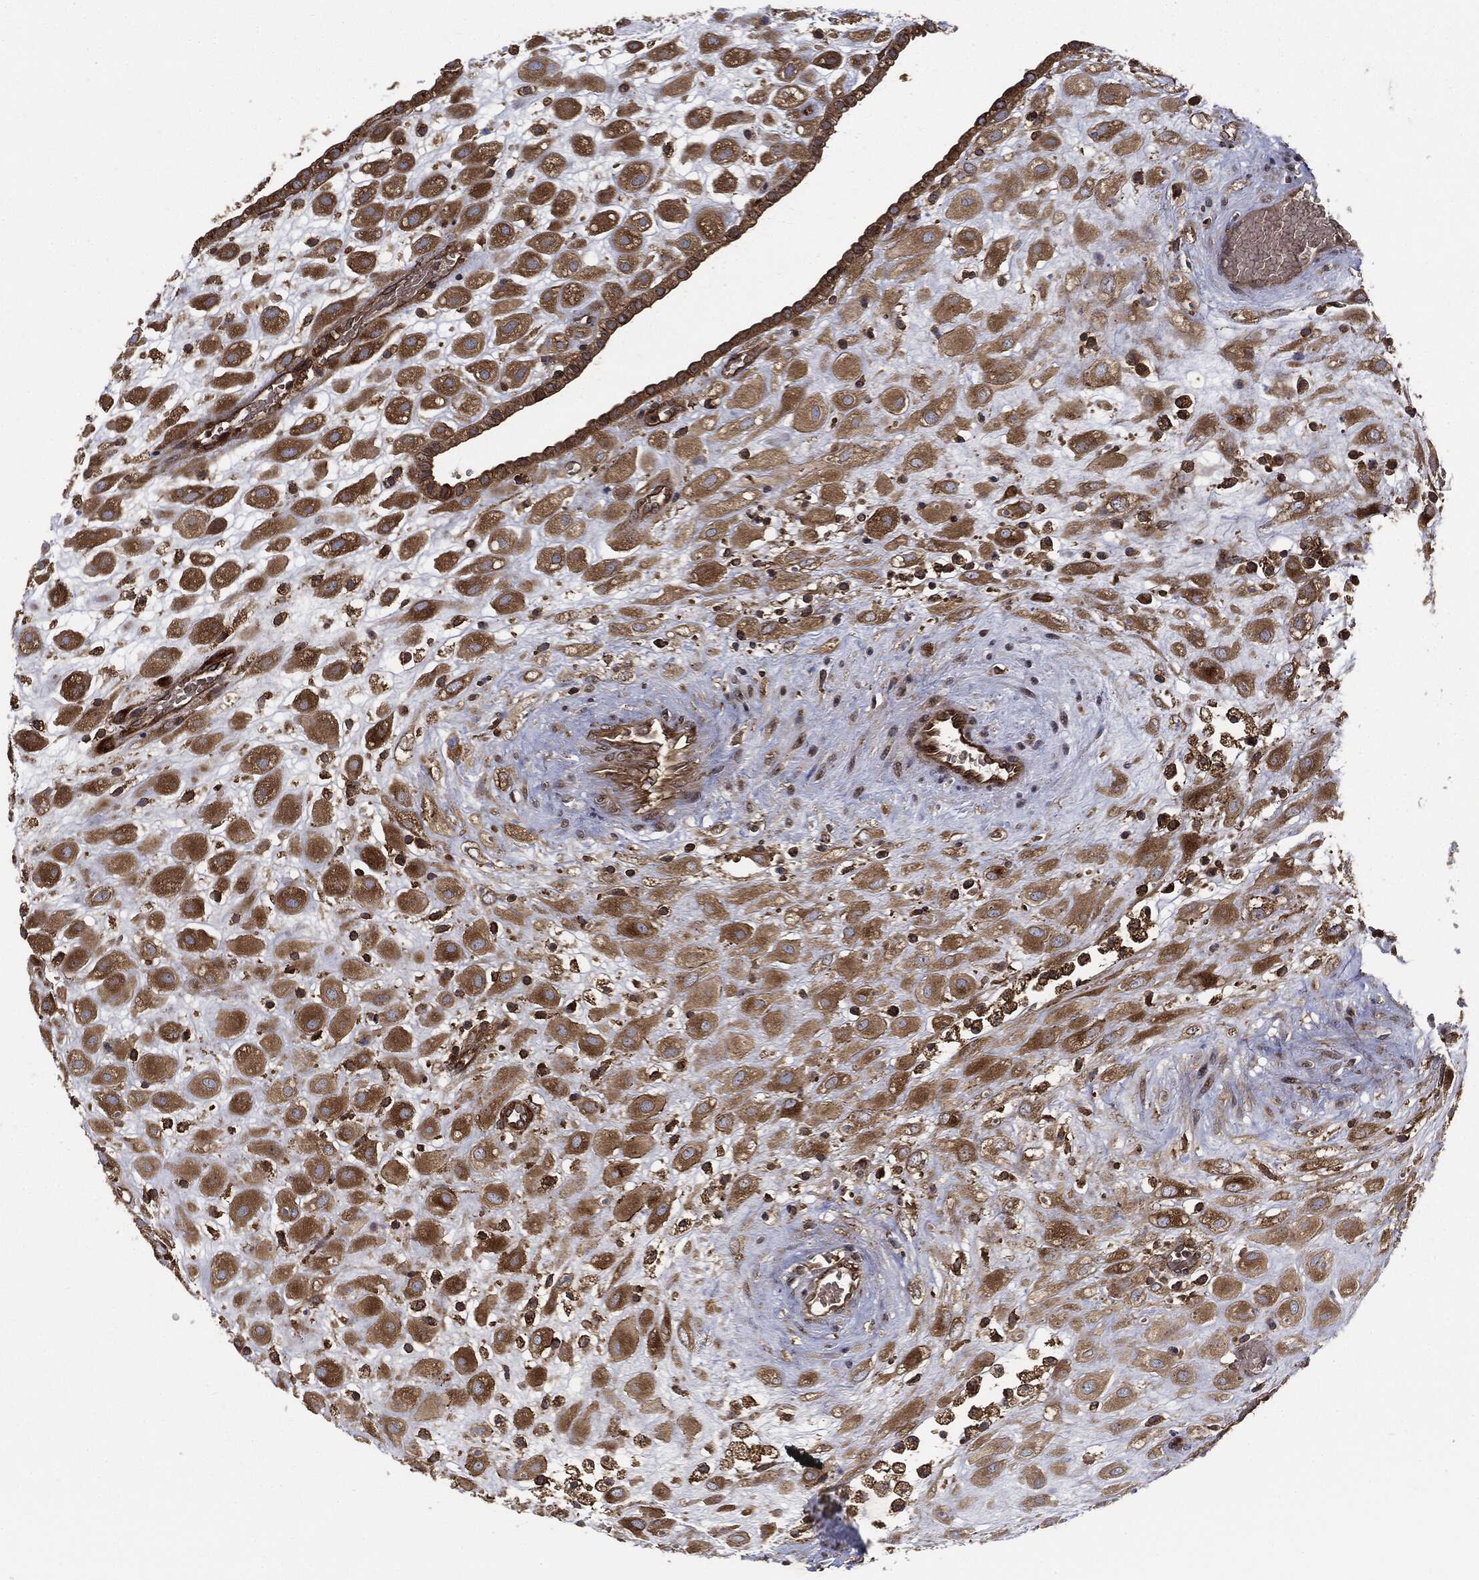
{"staining": {"intensity": "strong", "quantity": ">75%", "location": "cytoplasmic/membranous"}, "tissue": "placenta", "cell_type": "Decidual cells", "image_type": "normal", "snomed": [{"axis": "morphology", "description": "Normal tissue, NOS"}, {"axis": "topography", "description": "Placenta"}], "caption": "The immunohistochemical stain highlights strong cytoplasmic/membranous staining in decidual cells of normal placenta.", "gene": "EIF2AK2", "patient": {"sex": "female", "age": 24}}